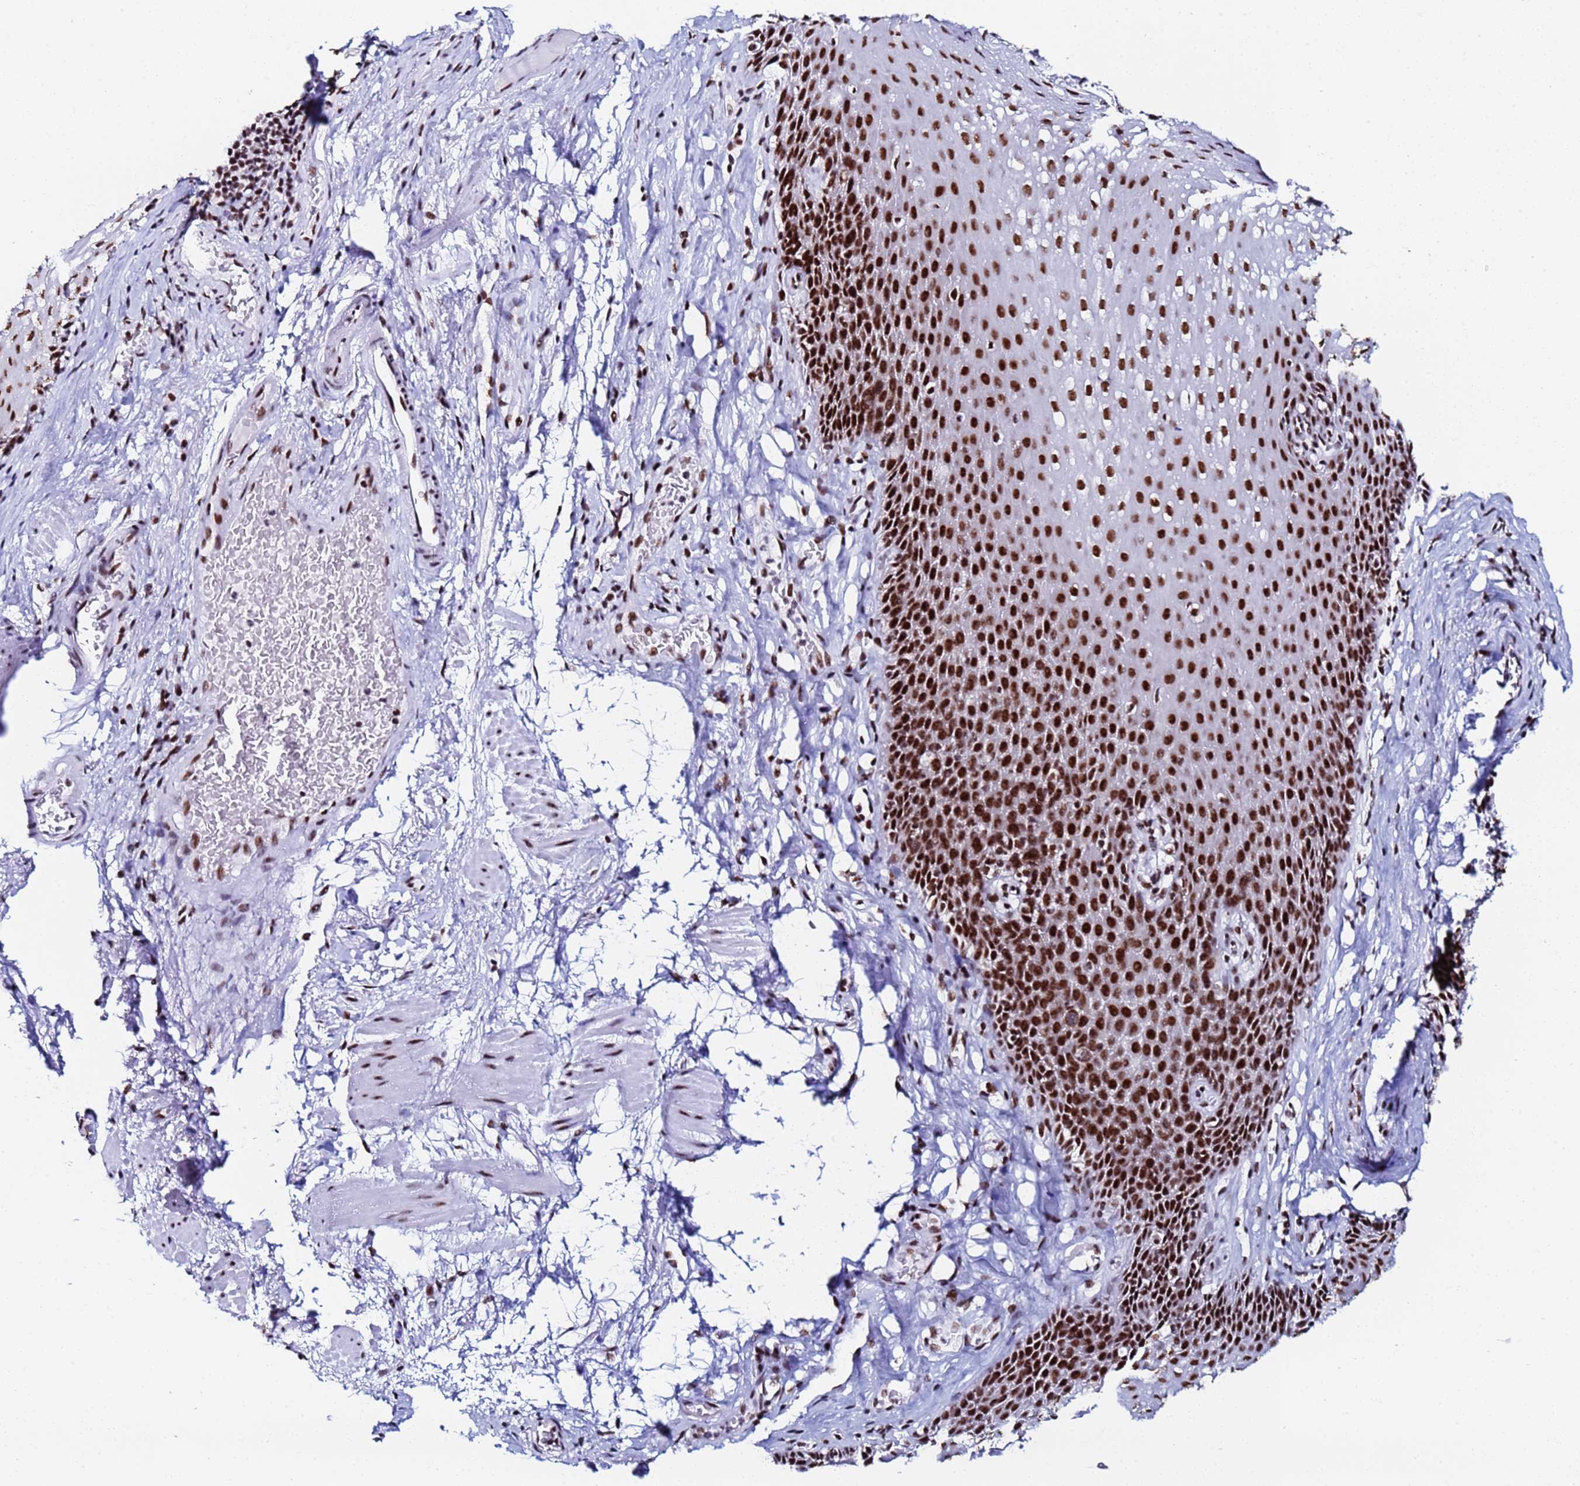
{"staining": {"intensity": "strong", "quantity": ">75%", "location": "nuclear"}, "tissue": "esophagus", "cell_type": "Squamous epithelial cells", "image_type": "normal", "snomed": [{"axis": "morphology", "description": "Normal tissue, NOS"}, {"axis": "topography", "description": "Esophagus"}], "caption": "Immunohistochemical staining of normal human esophagus exhibits strong nuclear protein staining in about >75% of squamous epithelial cells.", "gene": "SNRPA1", "patient": {"sex": "female", "age": 66}}